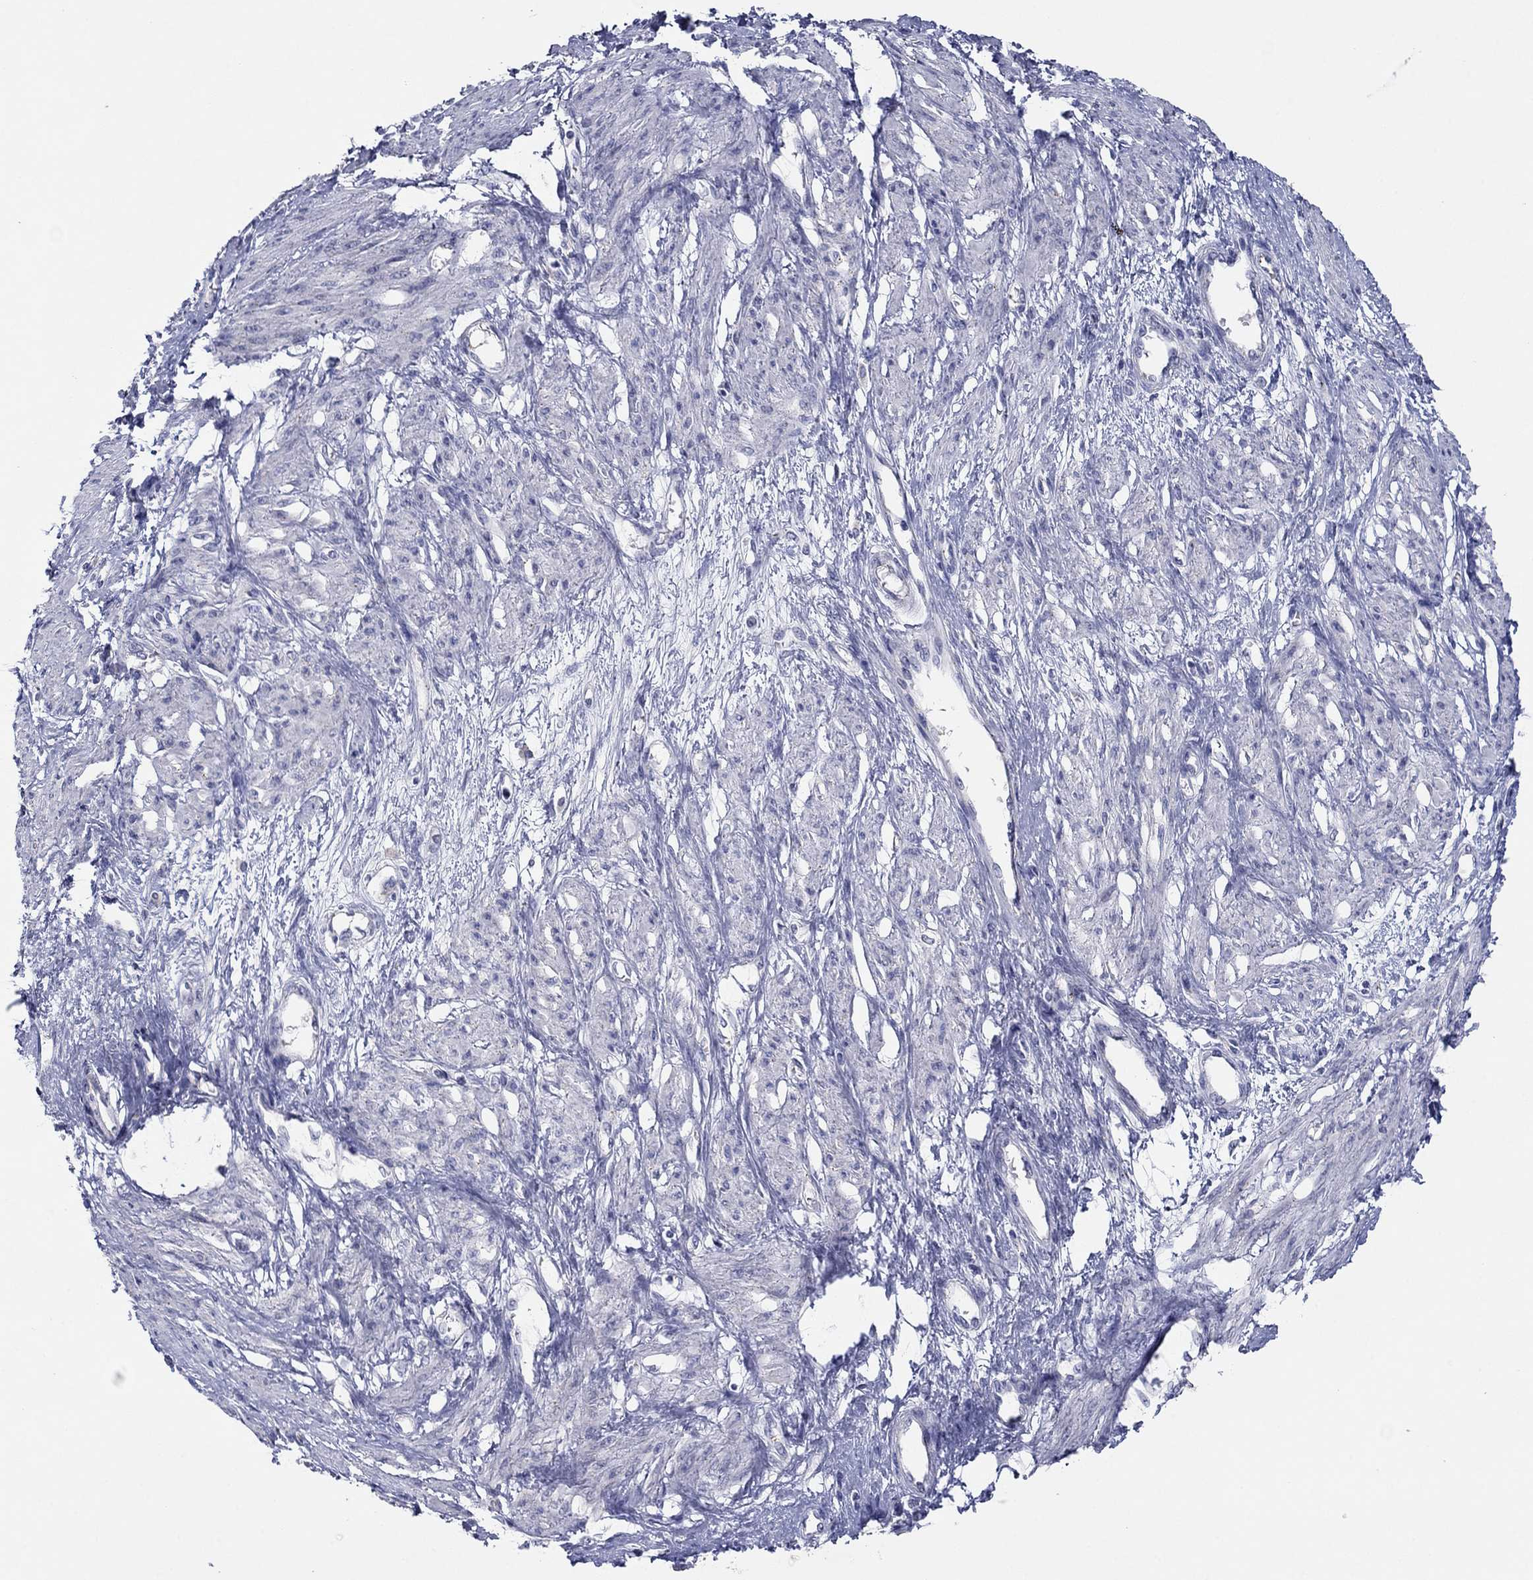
{"staining": {"intensity": "negative", "quantity": "none", "location": "none"}, "tissue": "smooth muscle", "cell_type": "Smooth muscle cells", "image_type": "normal", "snomed": [{"axis": "morphology", "description": "Normal tissue, NOS"}, {"axis": "topography", "description": "Smooth muscle"}, {"axis": "topography", "description": "Uterus"}], "caption": "Immunohistochemistry histopathology image of unremarkable smooth muscle stained for a protein (brown), which demonstrates no staining in smooth muscle cells. (DAB immunohistochemistry (IHC), high magnification).", "gene": "ITGAE", "patient": {"sex": "female", "age": 39}}